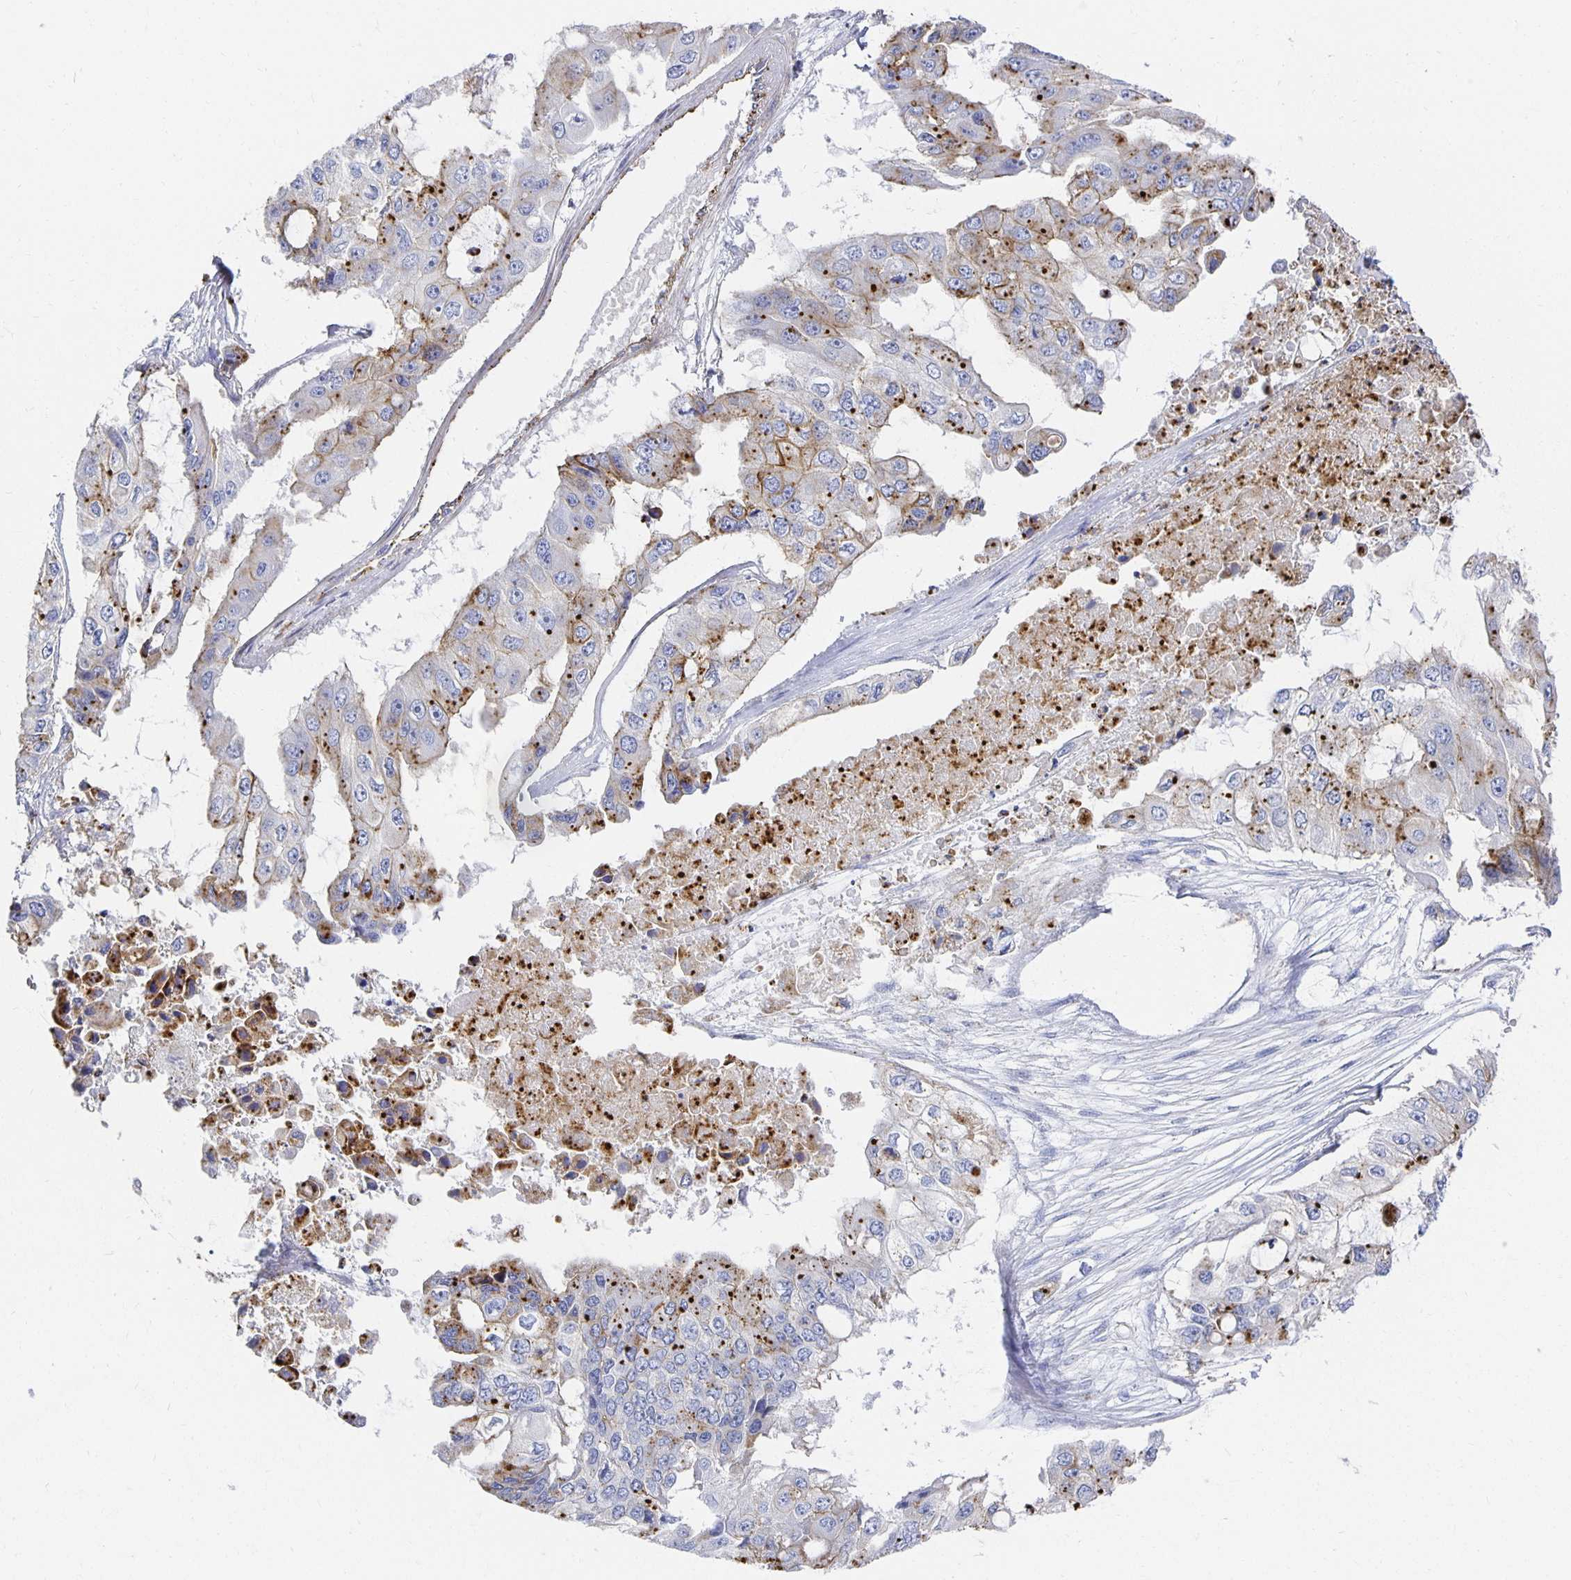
{"staining": {"intensity": "moderate", "quantity": "<25%", "location": "cytoplasmic/membranous"}, "tissue": "ovarian cancer", "cell_type": "Tumor cells", "image_type": "cancer", "snomed": [{"axis": "morphology", "description": "Cystadenocarcinoma, serous, NOS"}, {"axis": "topography", "description": "Ovary"}], "caption": "Ovarian cancer stained with a brown dye displays moderate cytoplasmic/membranous positive positivity in about <25% of tumor cells.", "gene": "TAAR1", "patient": {"sex": "female", "age": 56}}